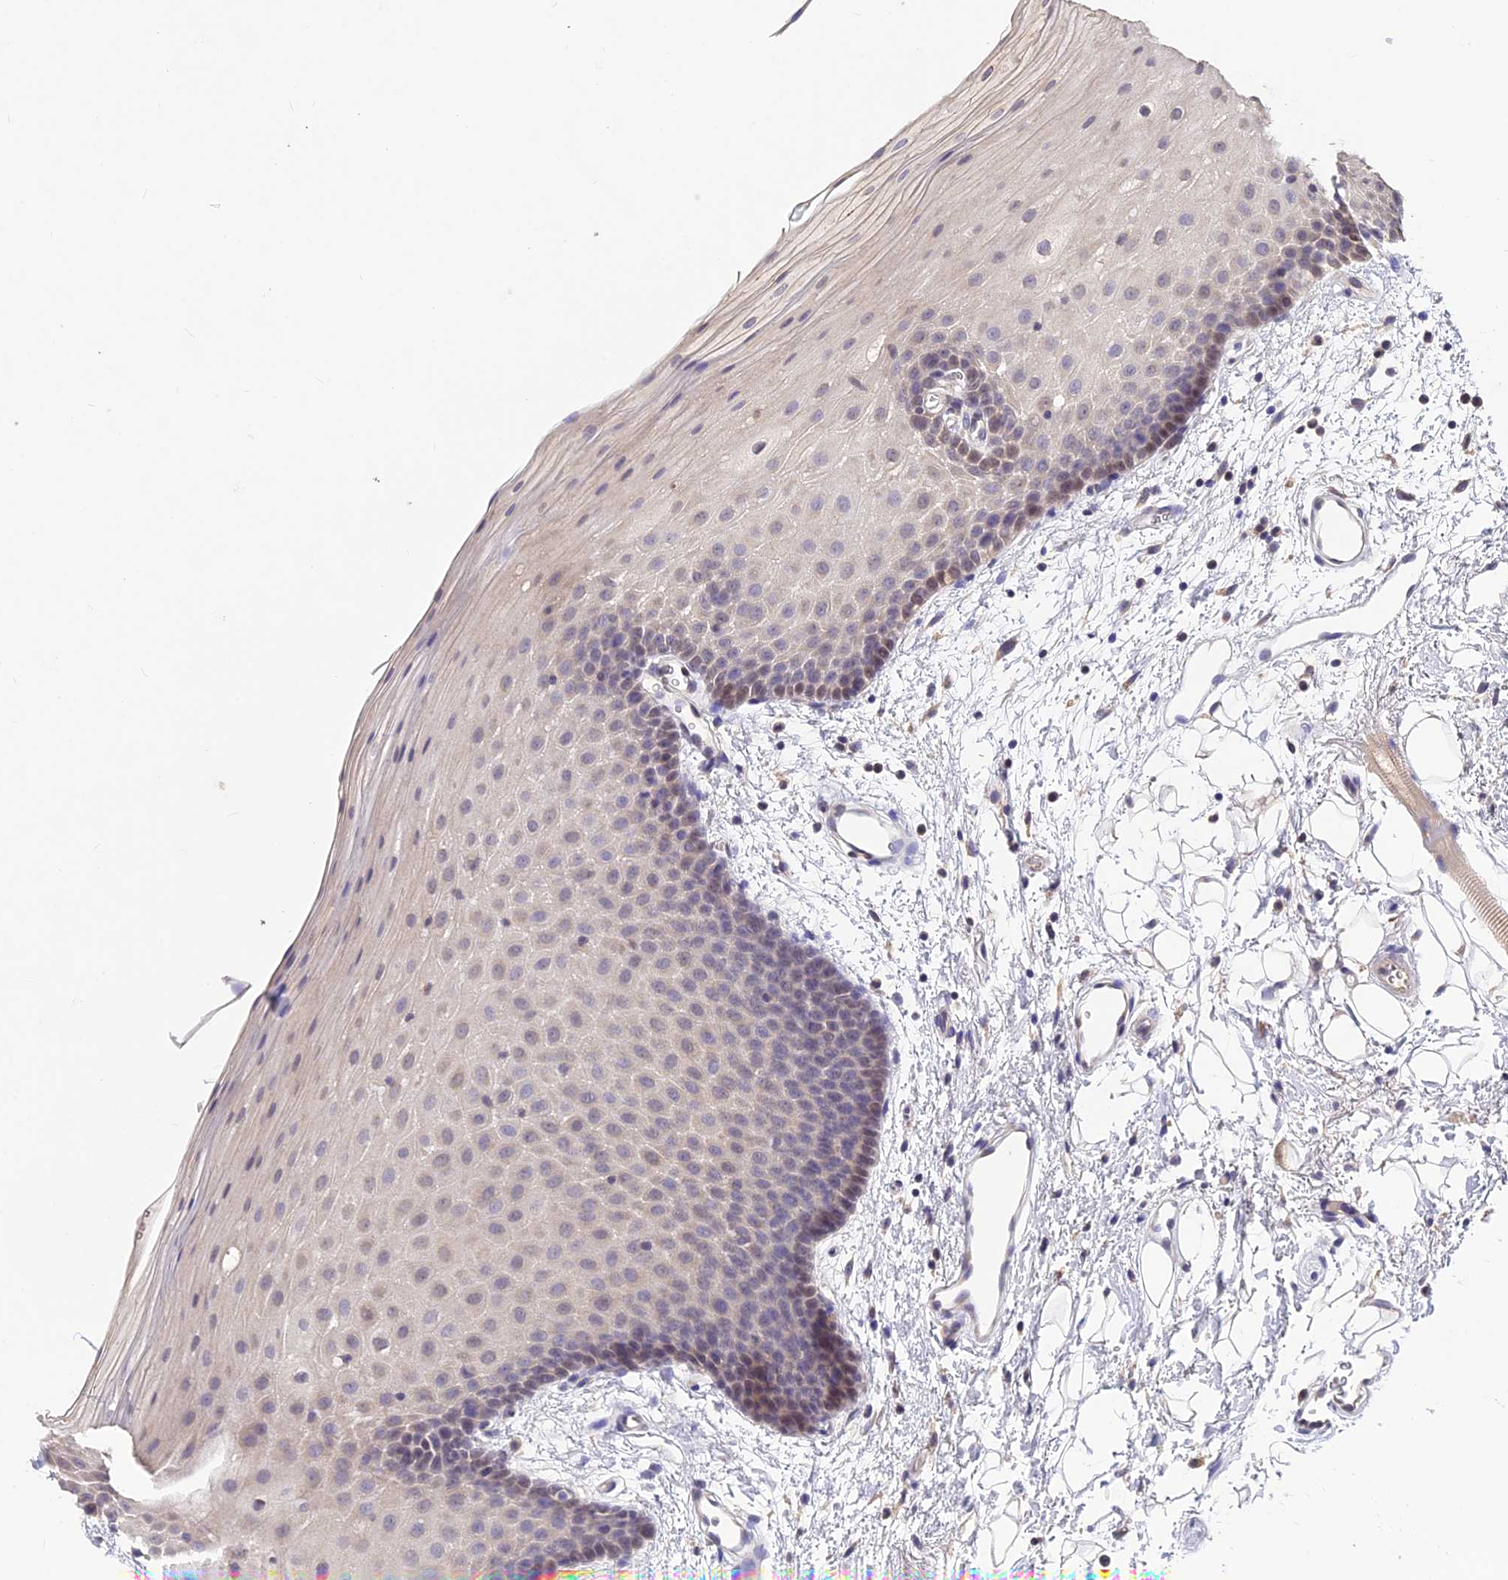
{"staining": {"intensity": "weak", "quantity": "25%-75%", "location": "cytoplasmic/membranous,nuclear"}, "tissue": "oral mucosa", "cell_type": "Squamous epithelial cells", "image_type": "normal", "snomed": [{"axis": "morphology", "description": "Normal tissue, NOS"}, {"axis": "topography", "description": "Oral tissue"}], "caption": "Oral mucosa stained with a protein marker exhibits weak staining in squamous epithelial cells.", "gene": "PGK1", "patient": {"sex": "male", "age": 68}}